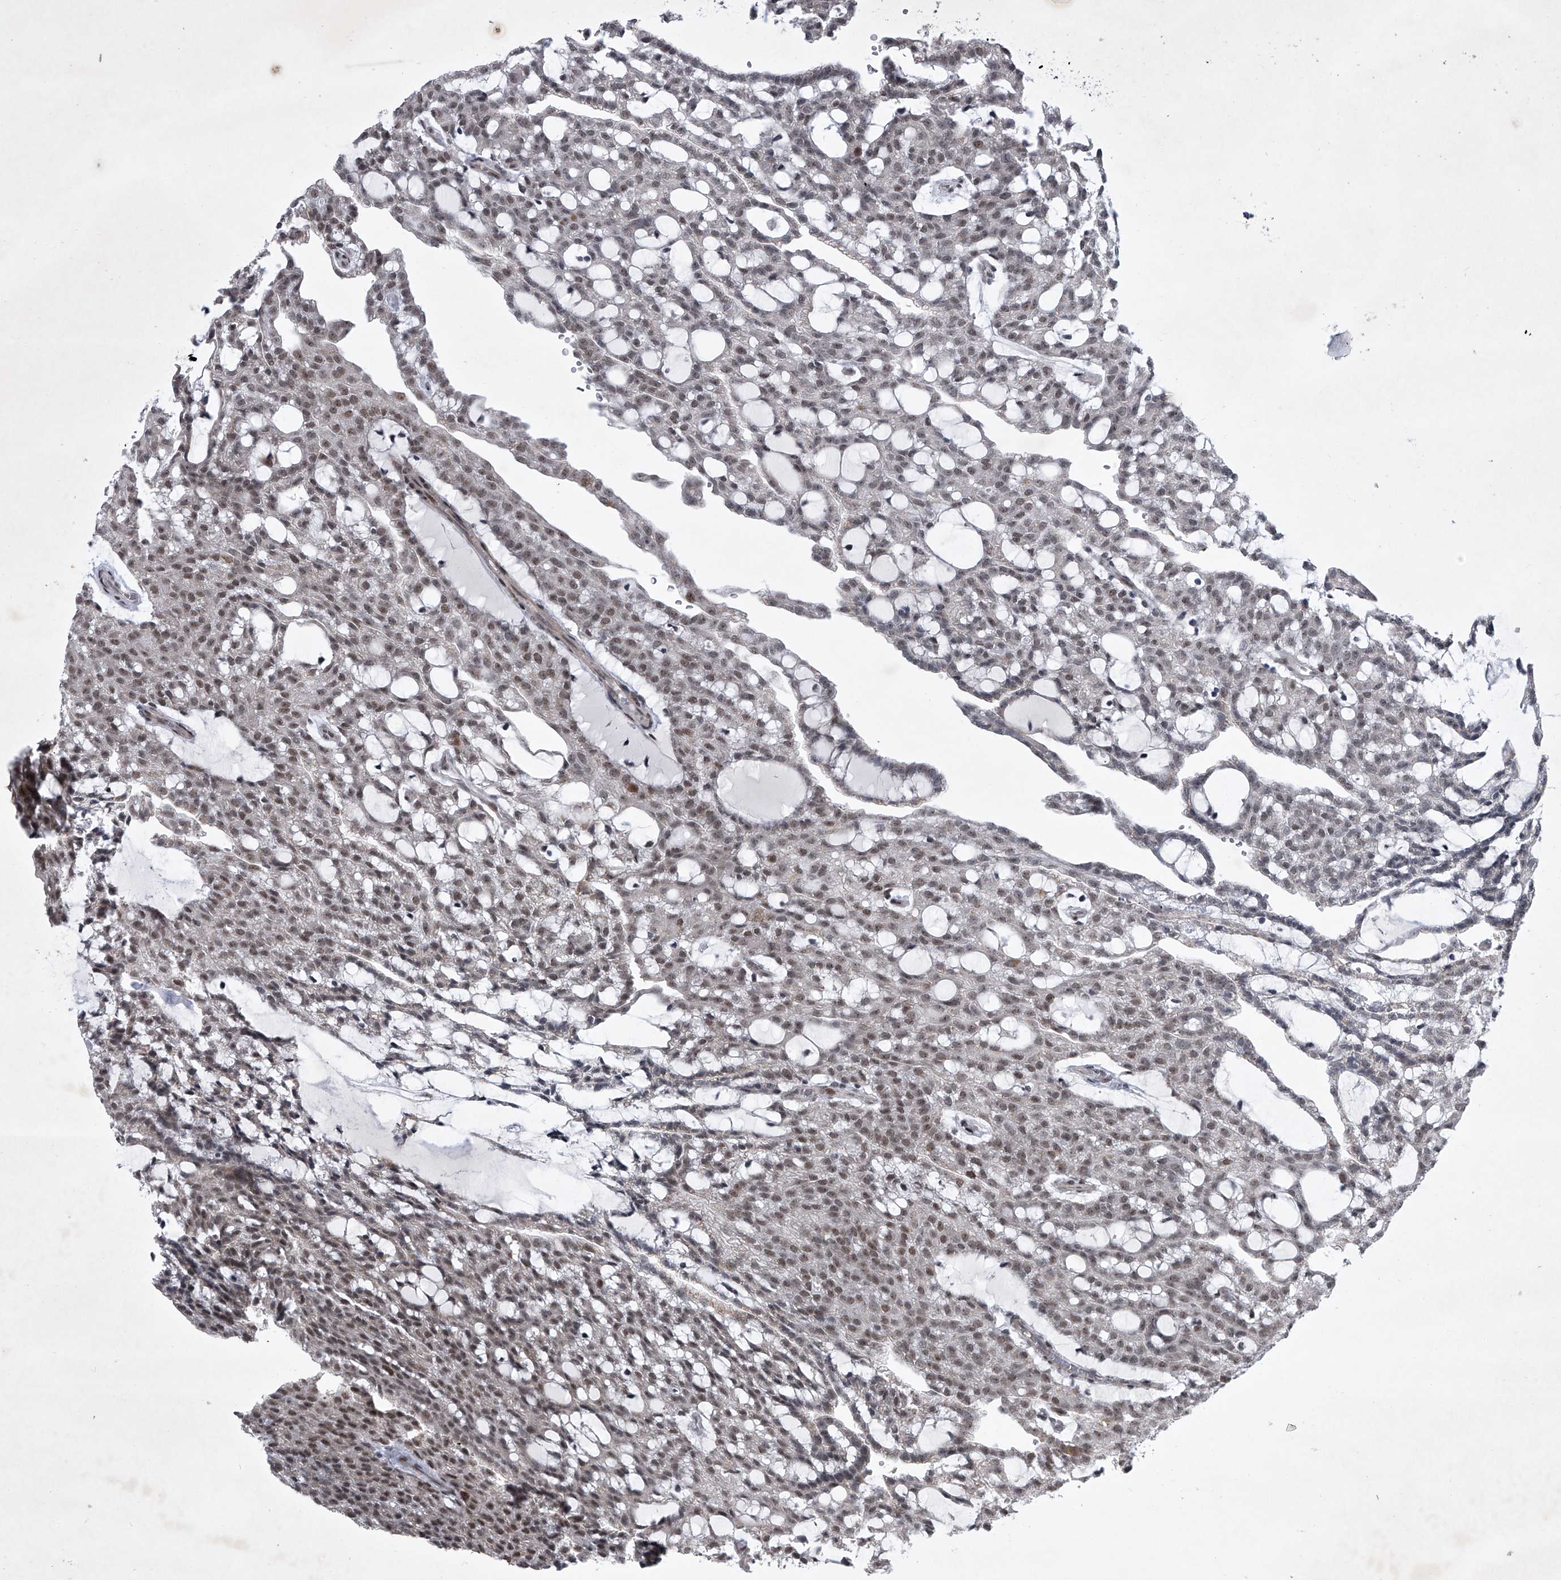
{"staining": {"intensity": "weak", "quantity": ">75%", "location": "nuclear"}, "tissue": "renal cancer", "cell_type": "Tumor cells", "image_type": "cancer", "snomed": [{"axis": "morphology", "description": "Adenocarcinoma, NOS"}, {"axis": "topography", "description": "Kidney"}], "caption": "Immunohistochemistry (IHC) of human renal cancer reveals low levels of weak nuclear expression in about >75% of tumor cells. (IHC, brightfield microscopy, high magnification).", "gene": "MLLT1", "patient": {"sex": "male", "age": 63}}